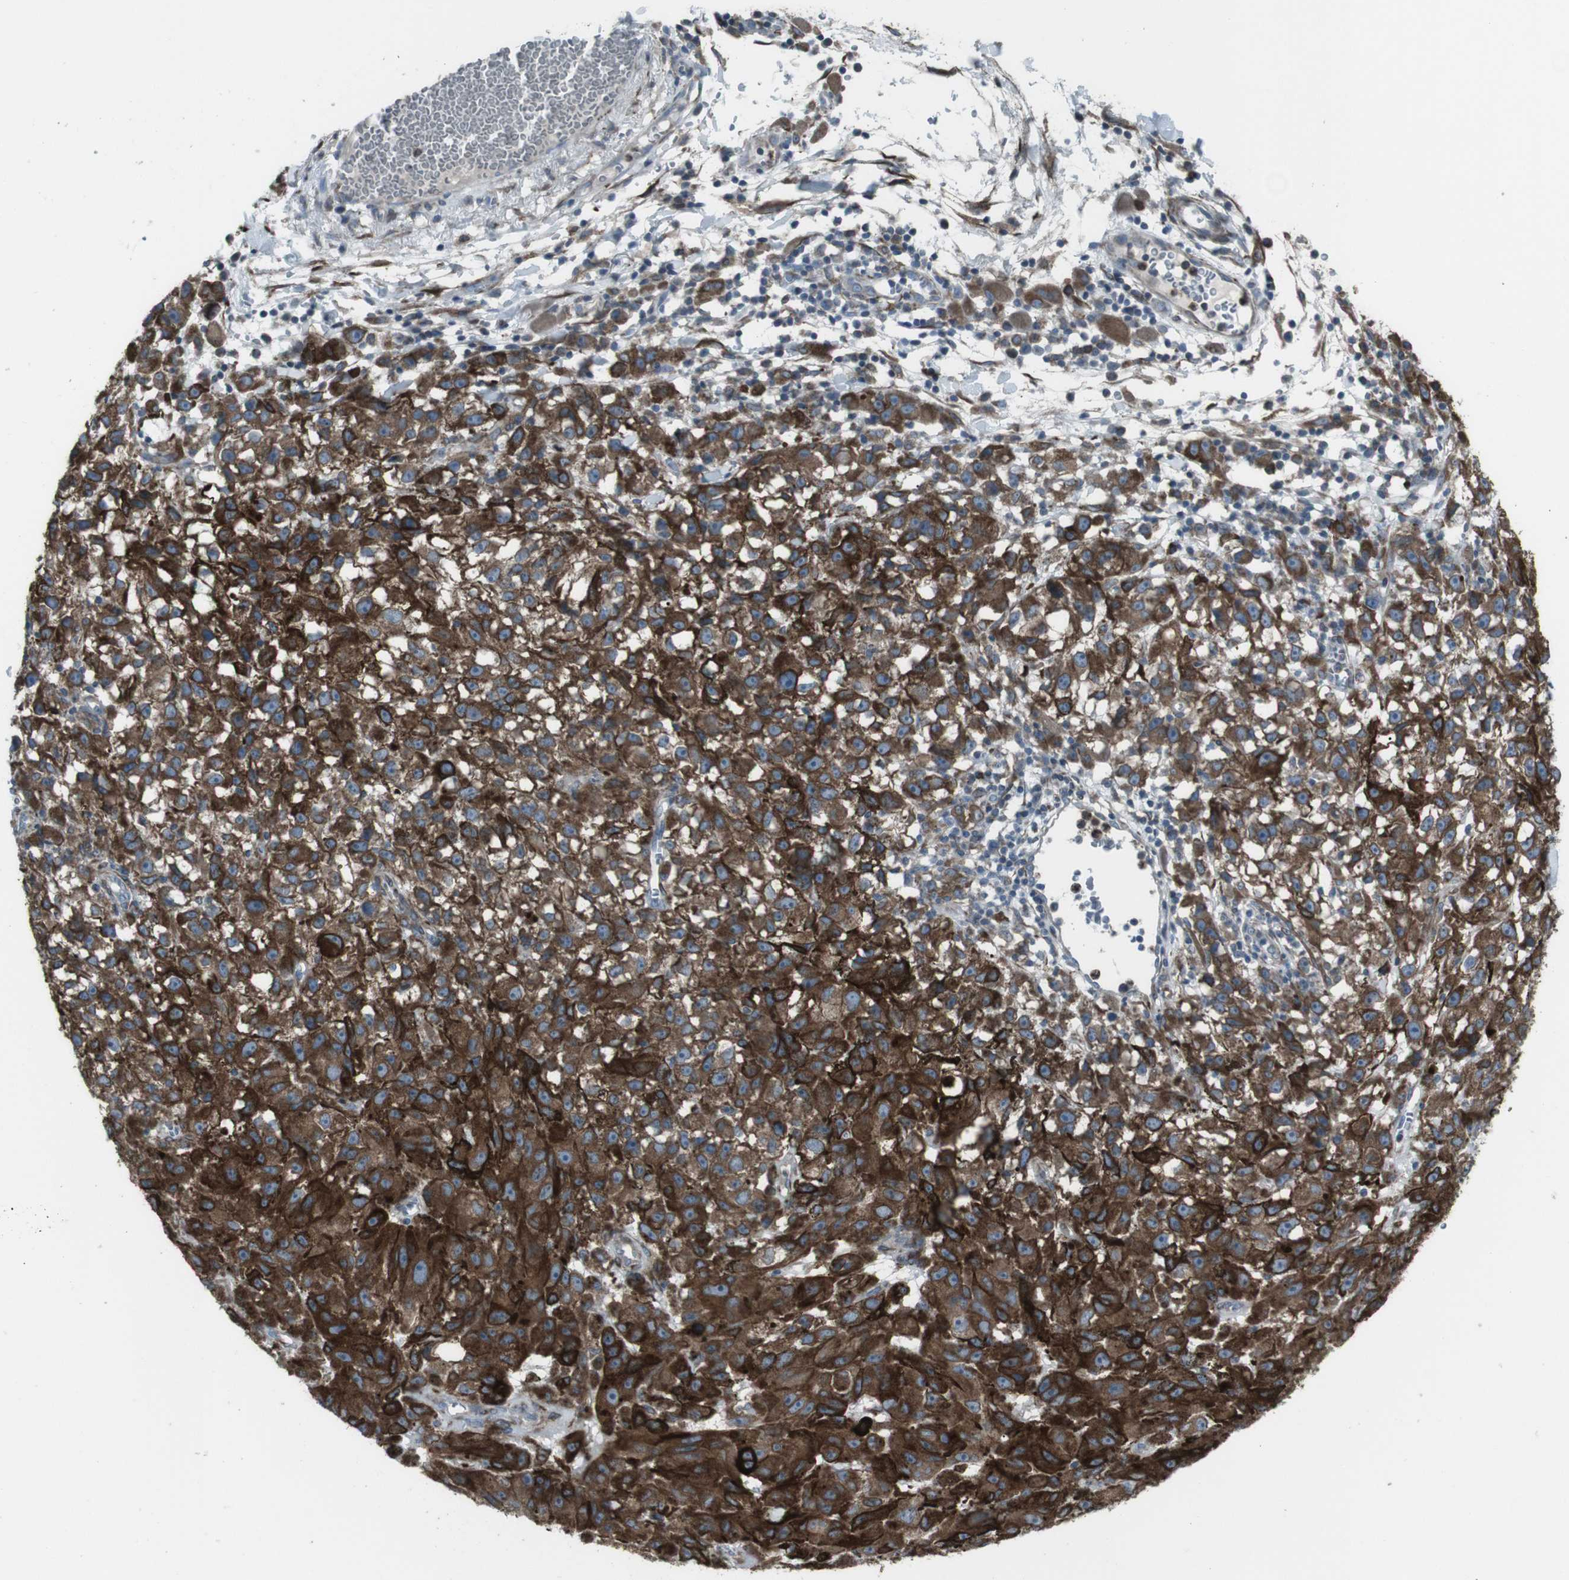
{"staining": {"intensity": "strong", "quantity": ">75%", "location": "cytoplasmic/membranous"}, "tissue": "melanoma", "cell_type": "Tumor cells", "image_type": "cancer", "snomed": [{"axis": "morphology", "description": "Malignant melanoma, NOS"}, {"axis": "topography", "description": "Skin"}], "caption": "A histopathology image of malignant melanoma stained for a protein exhibits strong cytoplasmic/membranous brown staining in tumor cells. The staining is performed using DAB brown chromogen to label protein expression. The nuclei are counter-stained blue using hematoxylin.", "gene": "LNPK", "patient": {"sex": "female", "age": 104}}